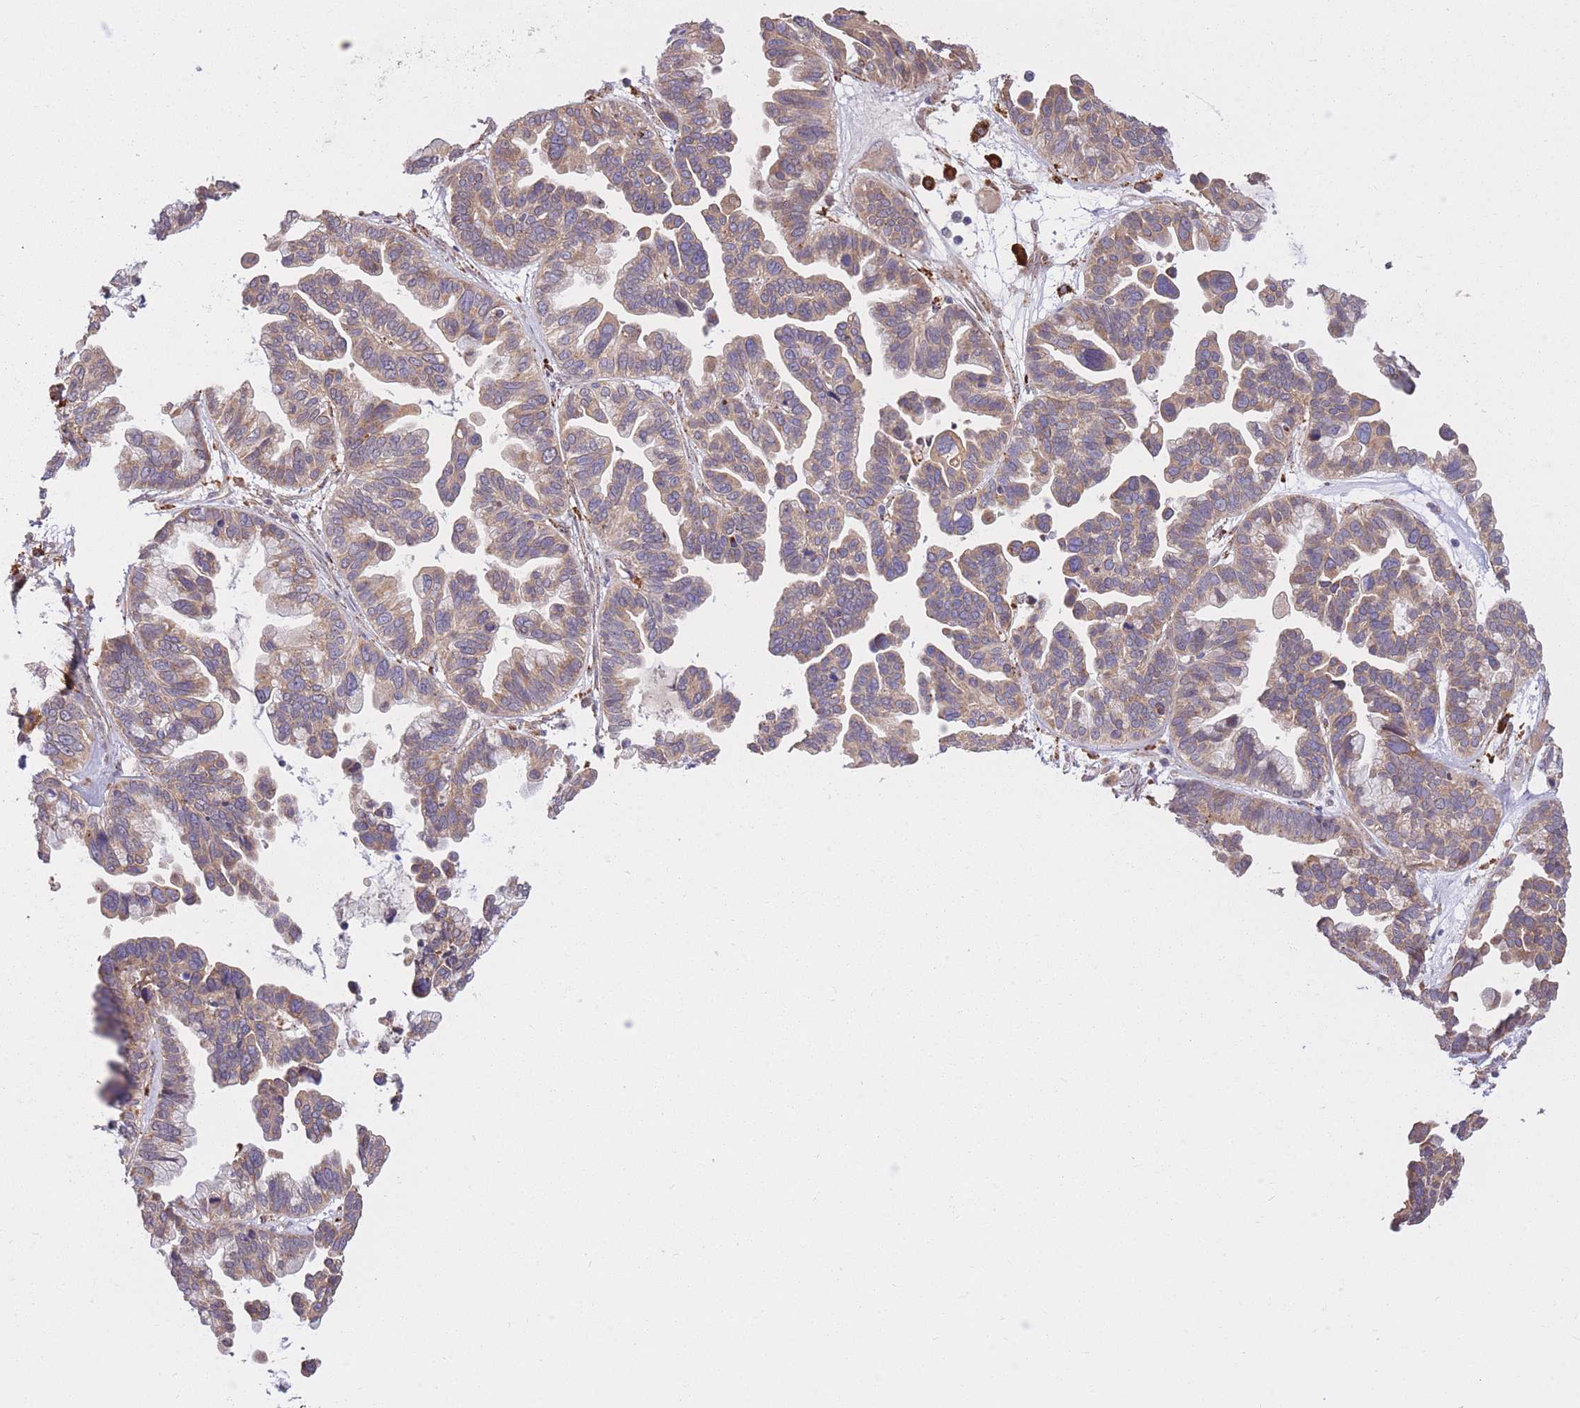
{"staining": {"intensity": "moderate", "quantity": "25%-75%", "location": "cytoplasmic/membranous"}, "tissue": "ovarian cancer", "cell_type": "Tumor cells", "image_type": "cancer", "snomed": [{"axis": "morphology", "description": "Cystadenocarcinoma, serous, NOS"}, {"axis": "topography", "description": "Ovary"}], "caption": "IHC staining of serous cystadenocarcinoma (ovarian), which displays medium levels of moderate cytoplasmic/membranous expression in about 25%-75% of tumor cells indicating moderate cytoplasmic/membranous protein positivity. The staining was performed using DAB (3,3'-diaminobenzidine) (brown) for protein detection and nuclei were counterstained in hematoxylin (blue).", "gene": "POLR3F", "patient": {"sex": "female", "age": 56}}